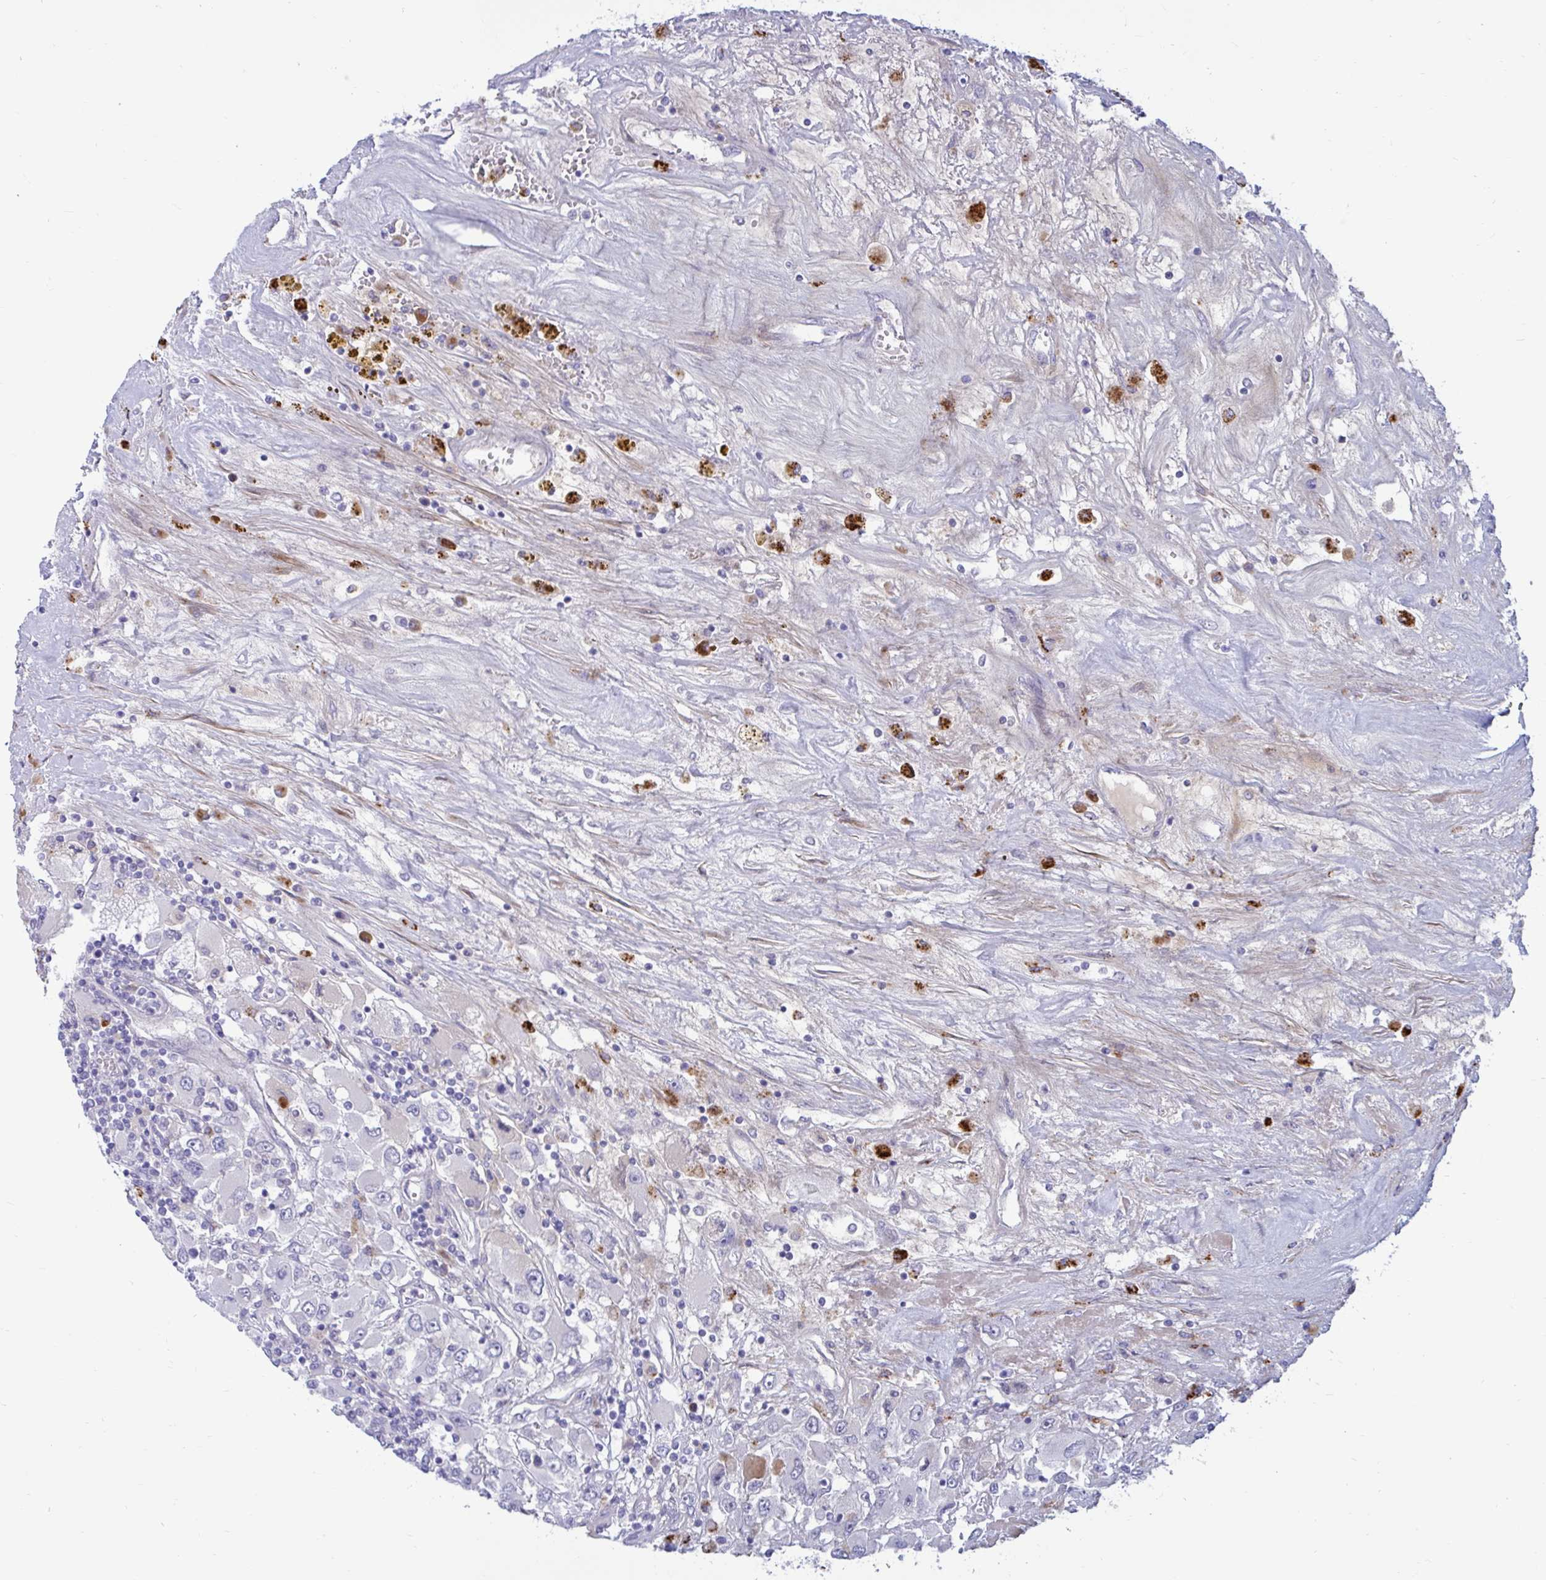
{"staining": {"intensity": "negative", "quantity": "none", "location": "none"}, "tissue": "renal cancer", "cell_type": "Tumor cells", "image_type": "cancer", "snomed": [{"axis": "morphology", "description": "Adenocarcinoma, NOS"}, {"axis": "topography", "description": "Kidney"}], "caption": "This is an immunohistochemistry photomicrograph of renal cancer. There is no expression in tumor cells.", "gene": "FAM219B", "patient": {"sex": "female", "age": 52}}